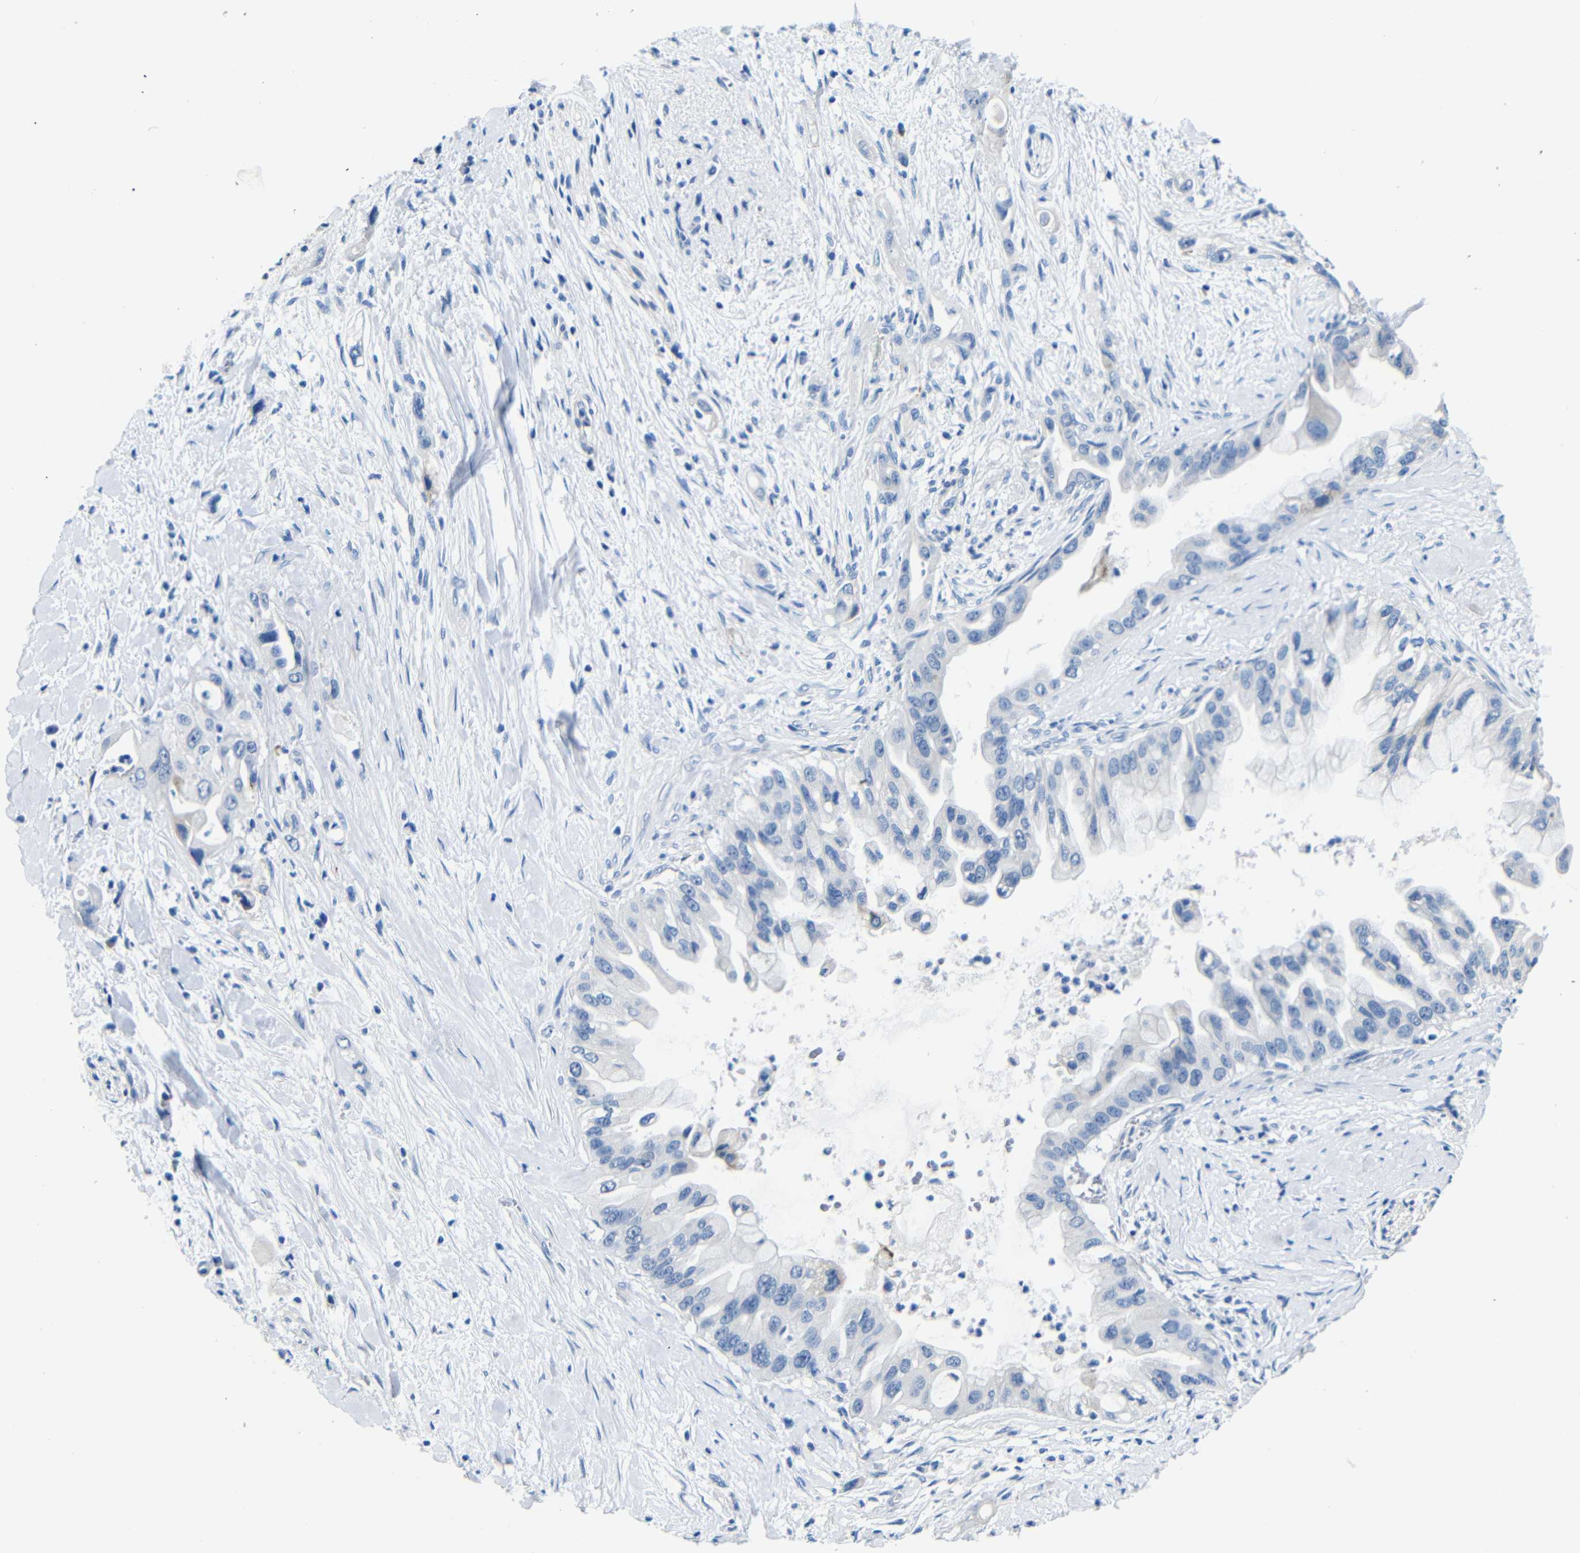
{"staining": {"intensity": "negative", "quantity": "none", "location": "none"}, "tissue": "pancreatic cancer", "cell_type": "Tumor cells", "image_type": "cancer", "snomed": [{"axis": "morphology", "description": "Adenocarcinoma, NOS"}, {"axis": "topography", "description": "Pancreas"}], "caption": "A micrograph of pancreatic cancer (adenocarcinoma) stained for a protein displays no brown staining in tumor cells.", "gene": "TNFAIP1", "patient": {"sex": "male", "age": 55}}